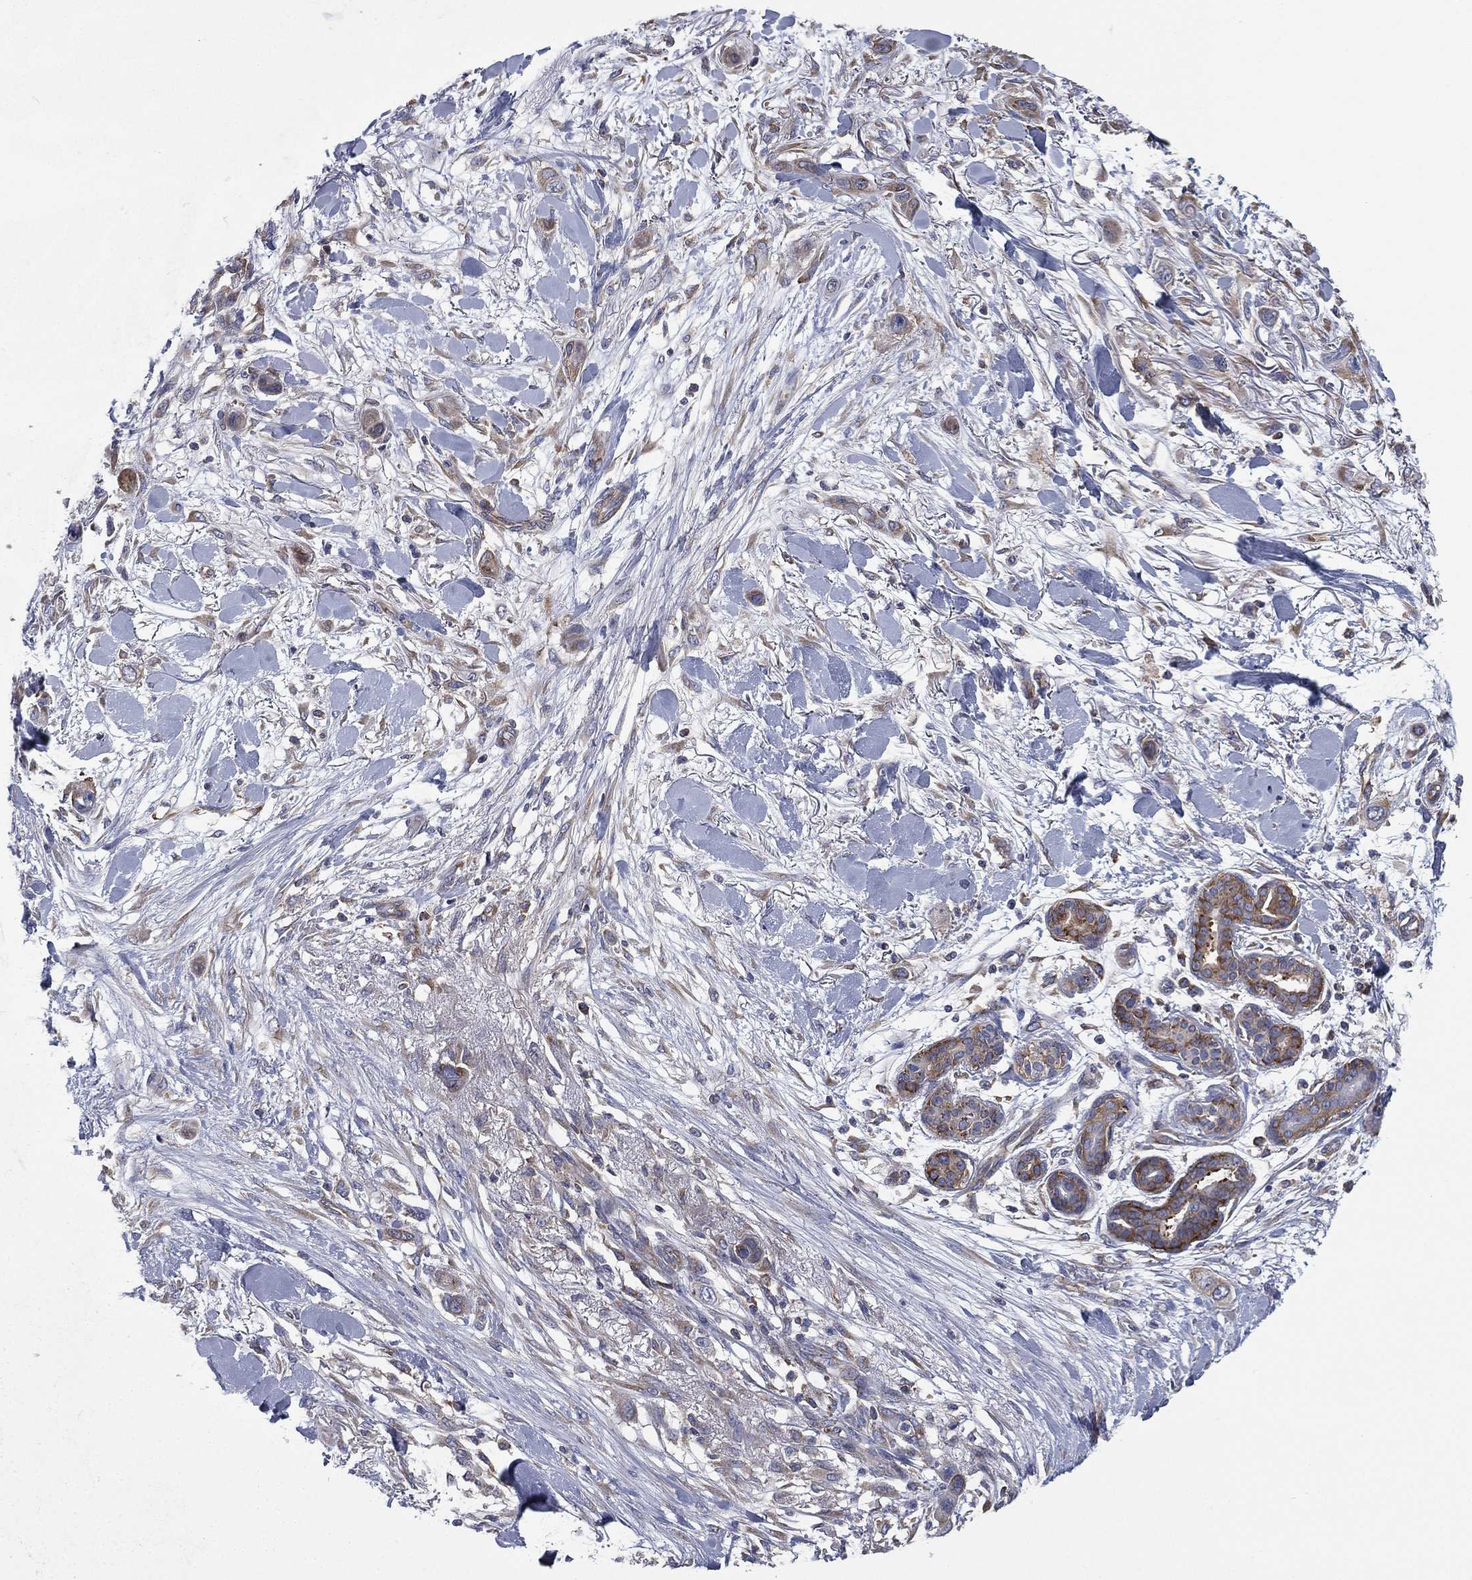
{"staining": {"intensity": "moderate", "quantity": "25%-75%", "location": "cytoplasmic/membranous"}, "tissue": "skin cancer", "cell_type": "Tumor cells", "image_type": "cancer", "snomed": [{"axis": "morphology", "description": "Squamous cell carcinoma, NOS"}, {"axis": "topography", "description": "Skin"}], "caption": "There is medium levels of moderate cytoplasmic/membranous staining in tumor cells of skin cancer, as demonstrated by immunohistochemical staining (brown color).", "gene": "FARSA", "patient": {"sex": "male", "age": 79}}